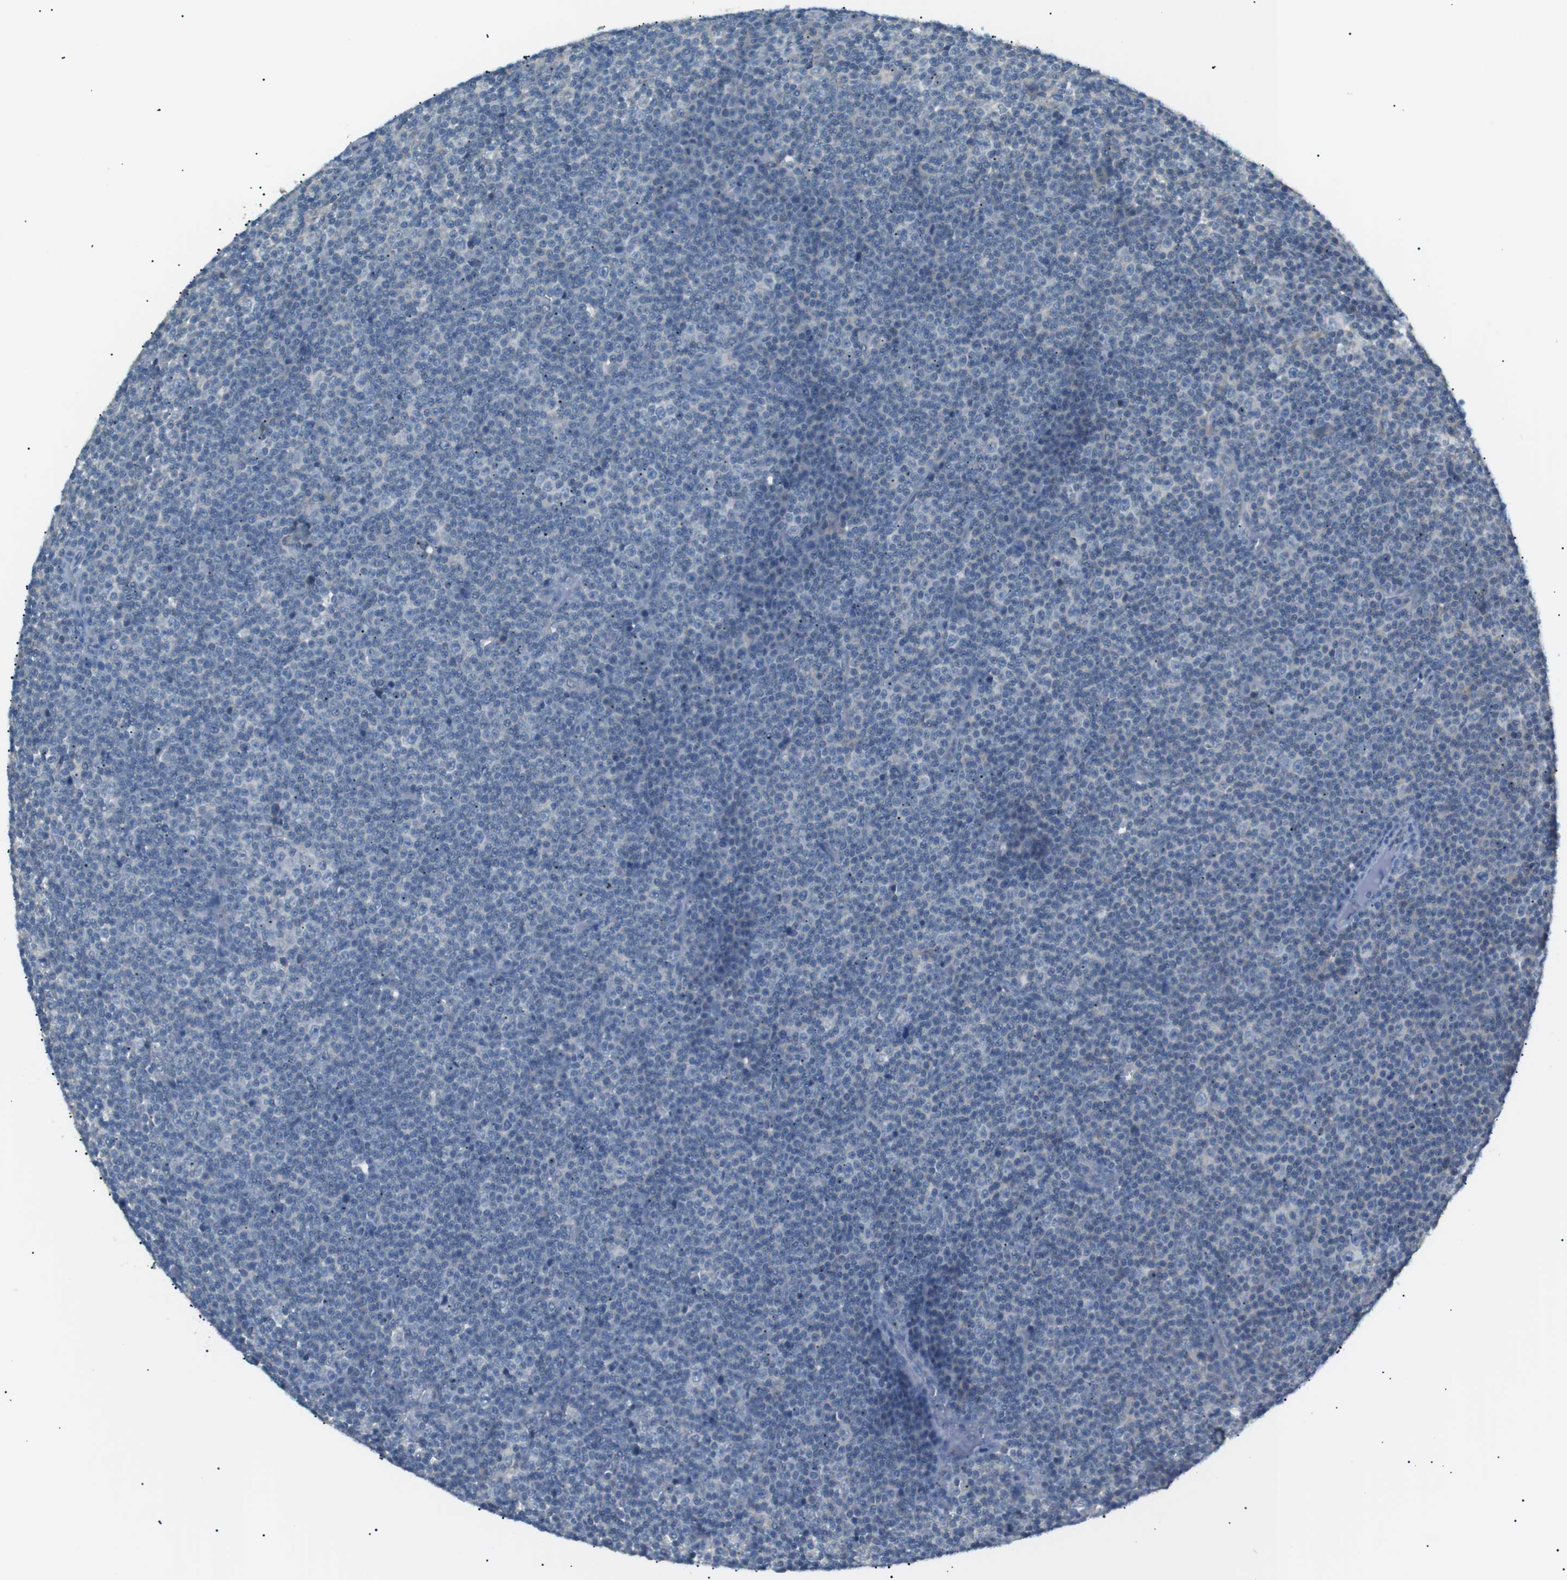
{"staining": {"intensity": "negative", "quantity": "none", "location": "none"}, "tissue": "lymphoma", "cell_type": "Tumor cells", "image_type": "cancer", "snomed": [{"axis": "morphology", "description": "Malignant lymphoma, non-Hodgkin's type, Low grade"}, {"axis": "topography", "description": "Lymph node"}], "caption": "Immunohistochemistry (IHC) micrograph of neoplastic tissue: human malignant lymphoma, non-Hodgkin's type (low-grade) stained with DAB (3,3'-diaminobenzidine) displays no significant protein positivity in tumor cells. (Stains: DAB IHC with hematoxylin counter stain, Microscopy: brightfield microscopy at high magnification).", "gene": "CDH26", "patient": {"sex": "female", "age": 67}}